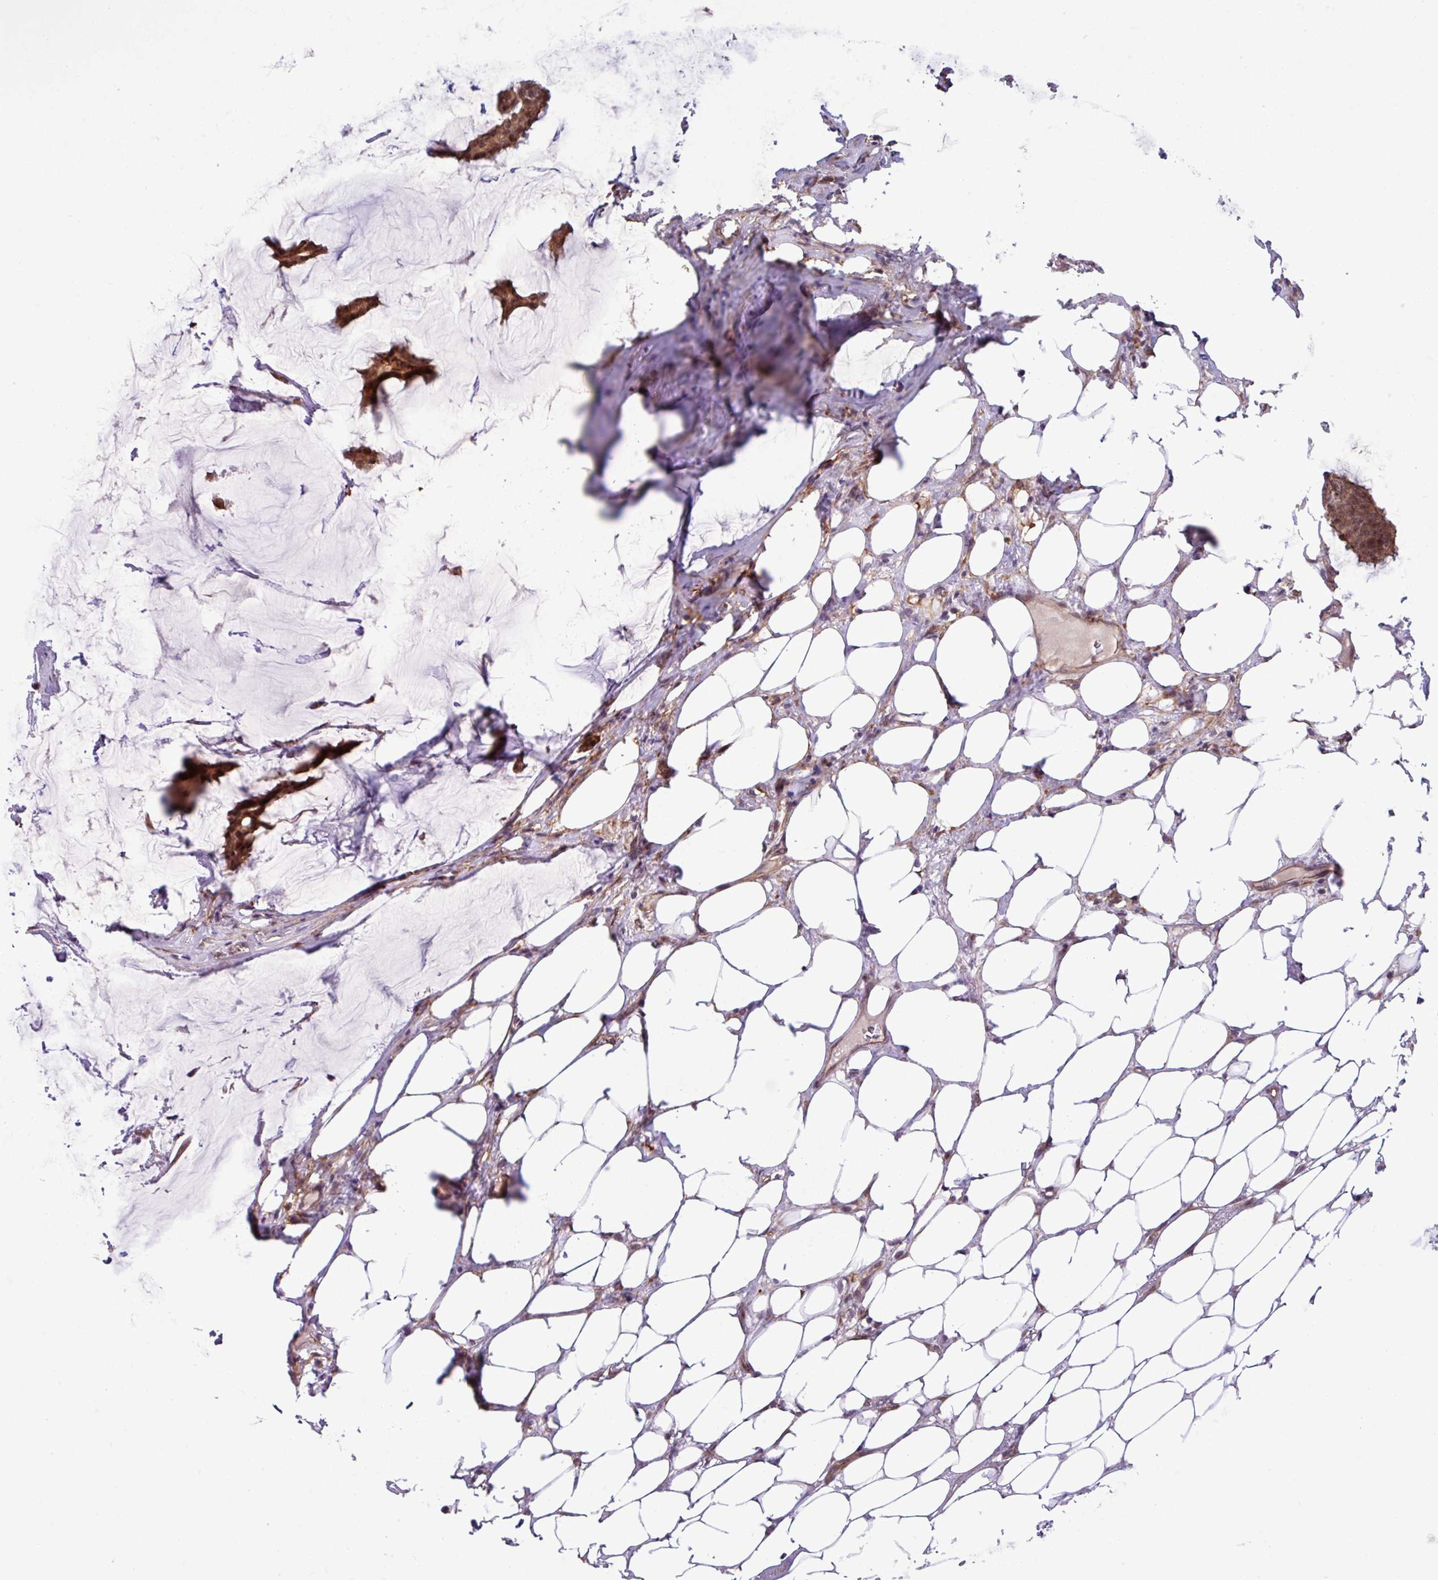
{"staining": {"intensity": "moderate", "quantity": ">75%", "location": "cytoplasmic/membranous,nuclear"}, "tissue": "breast cancer", "cell_type": "Tumor cells", "image_type": "cancer", "snomed": [{"axis": "morphology", "description": "Duct carcinoma"}, {"axis": "topography", "description": "Breast"}], "caption": "DAB immunohistochemical staining of human breast cancer displays moderate cytoplasmic/membranous and nuclear protein positivity in approximately >75% of tumor cells.", "gene": "C7orf50", "patient": {"sex": "female", "age": 93}}